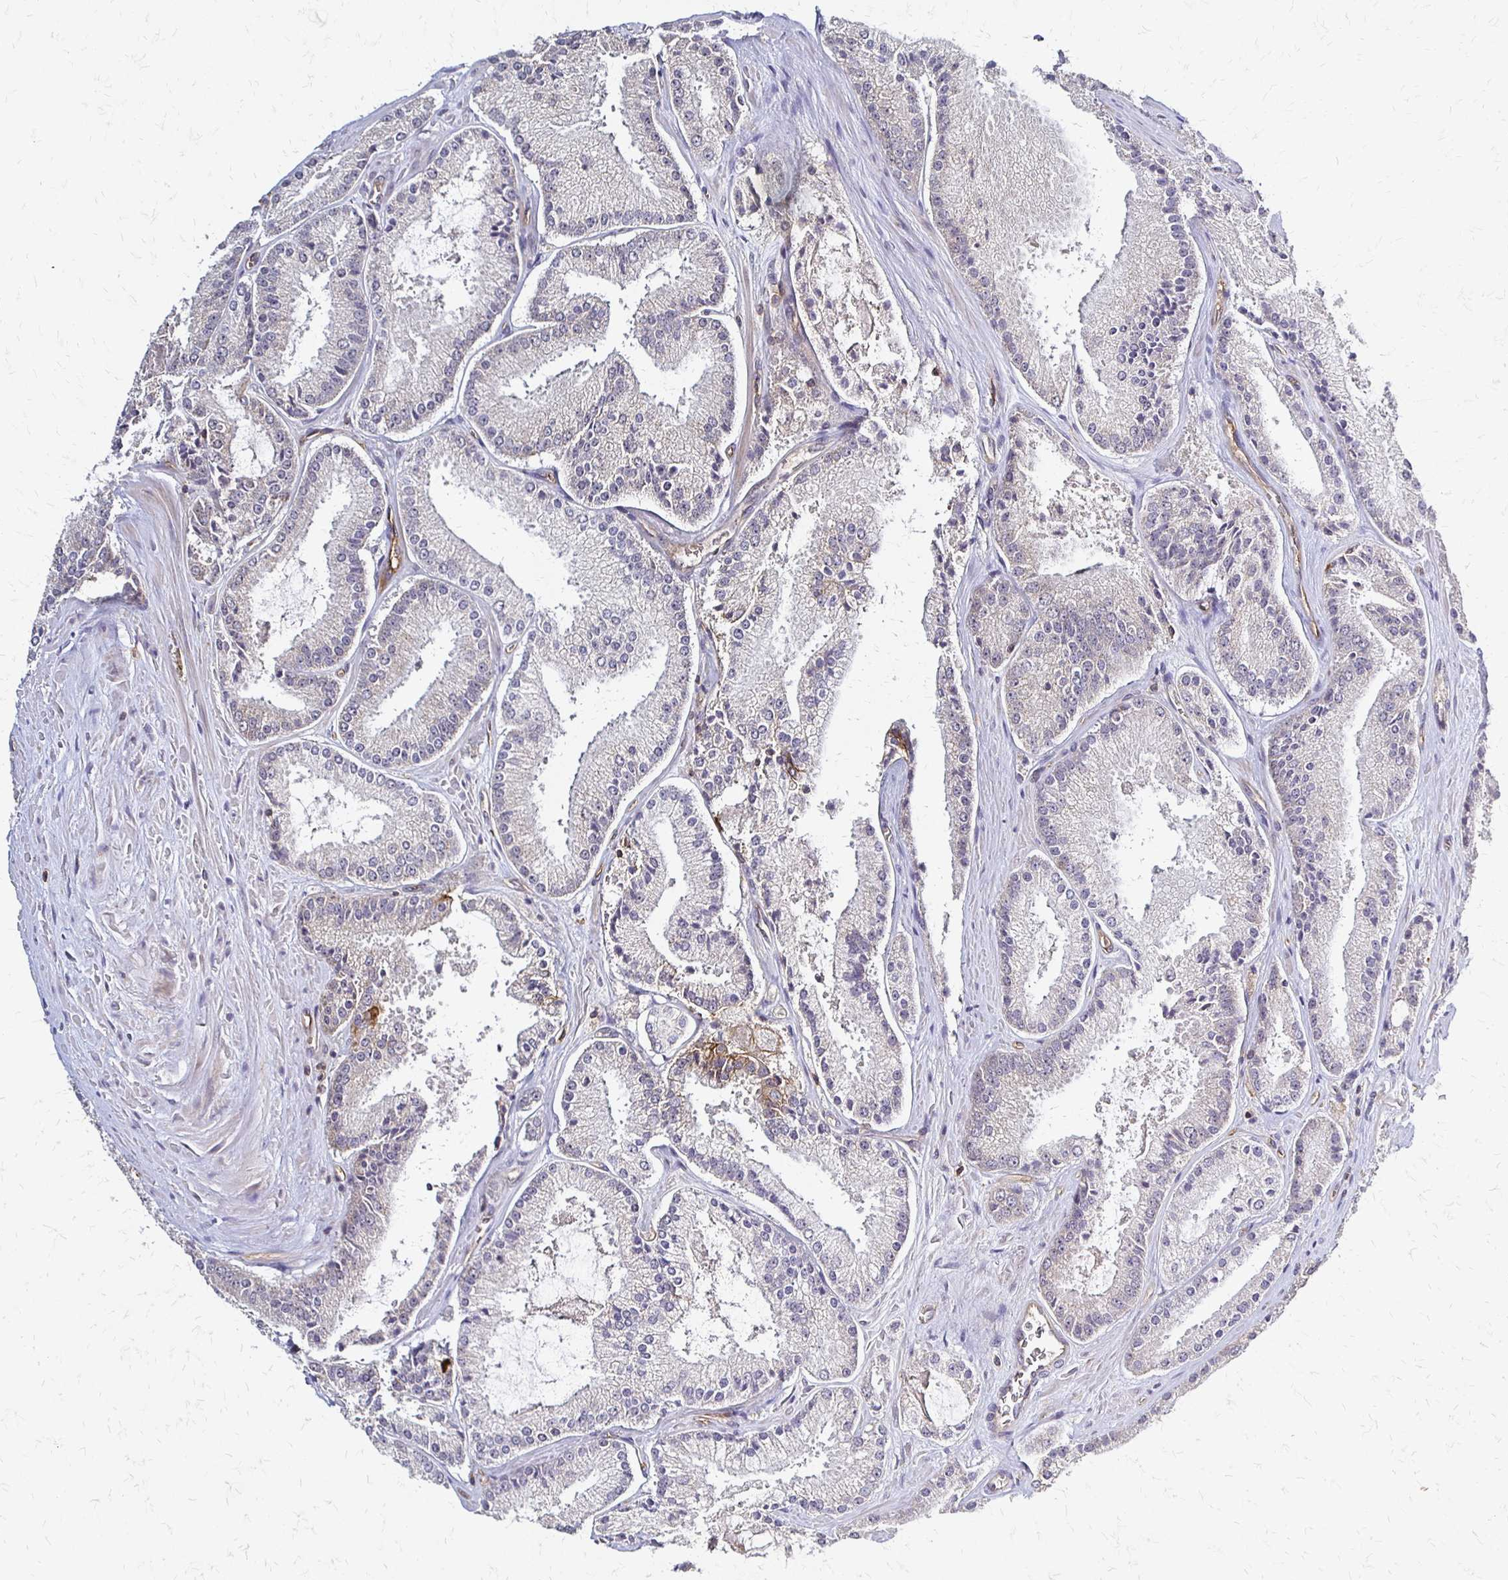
{"staining": {"intensity": "negative", "quantity": "none", "location": "none"}, "tissue": "prostate cancer", "cell_type": "Tumor cells", "image_type": "cancer", "snomed": [{"axis": "morphology", "description": "Adenocarcinoma, High grade"}, {"axis": "topography", "description": "Prostate"}], "caption": "Tumor cells are negative for brown protein staining in high-grade adenocarcinoma (prostate).", "gene": "SLC9A9", "patient": {"sex": "male", "age": 73}}